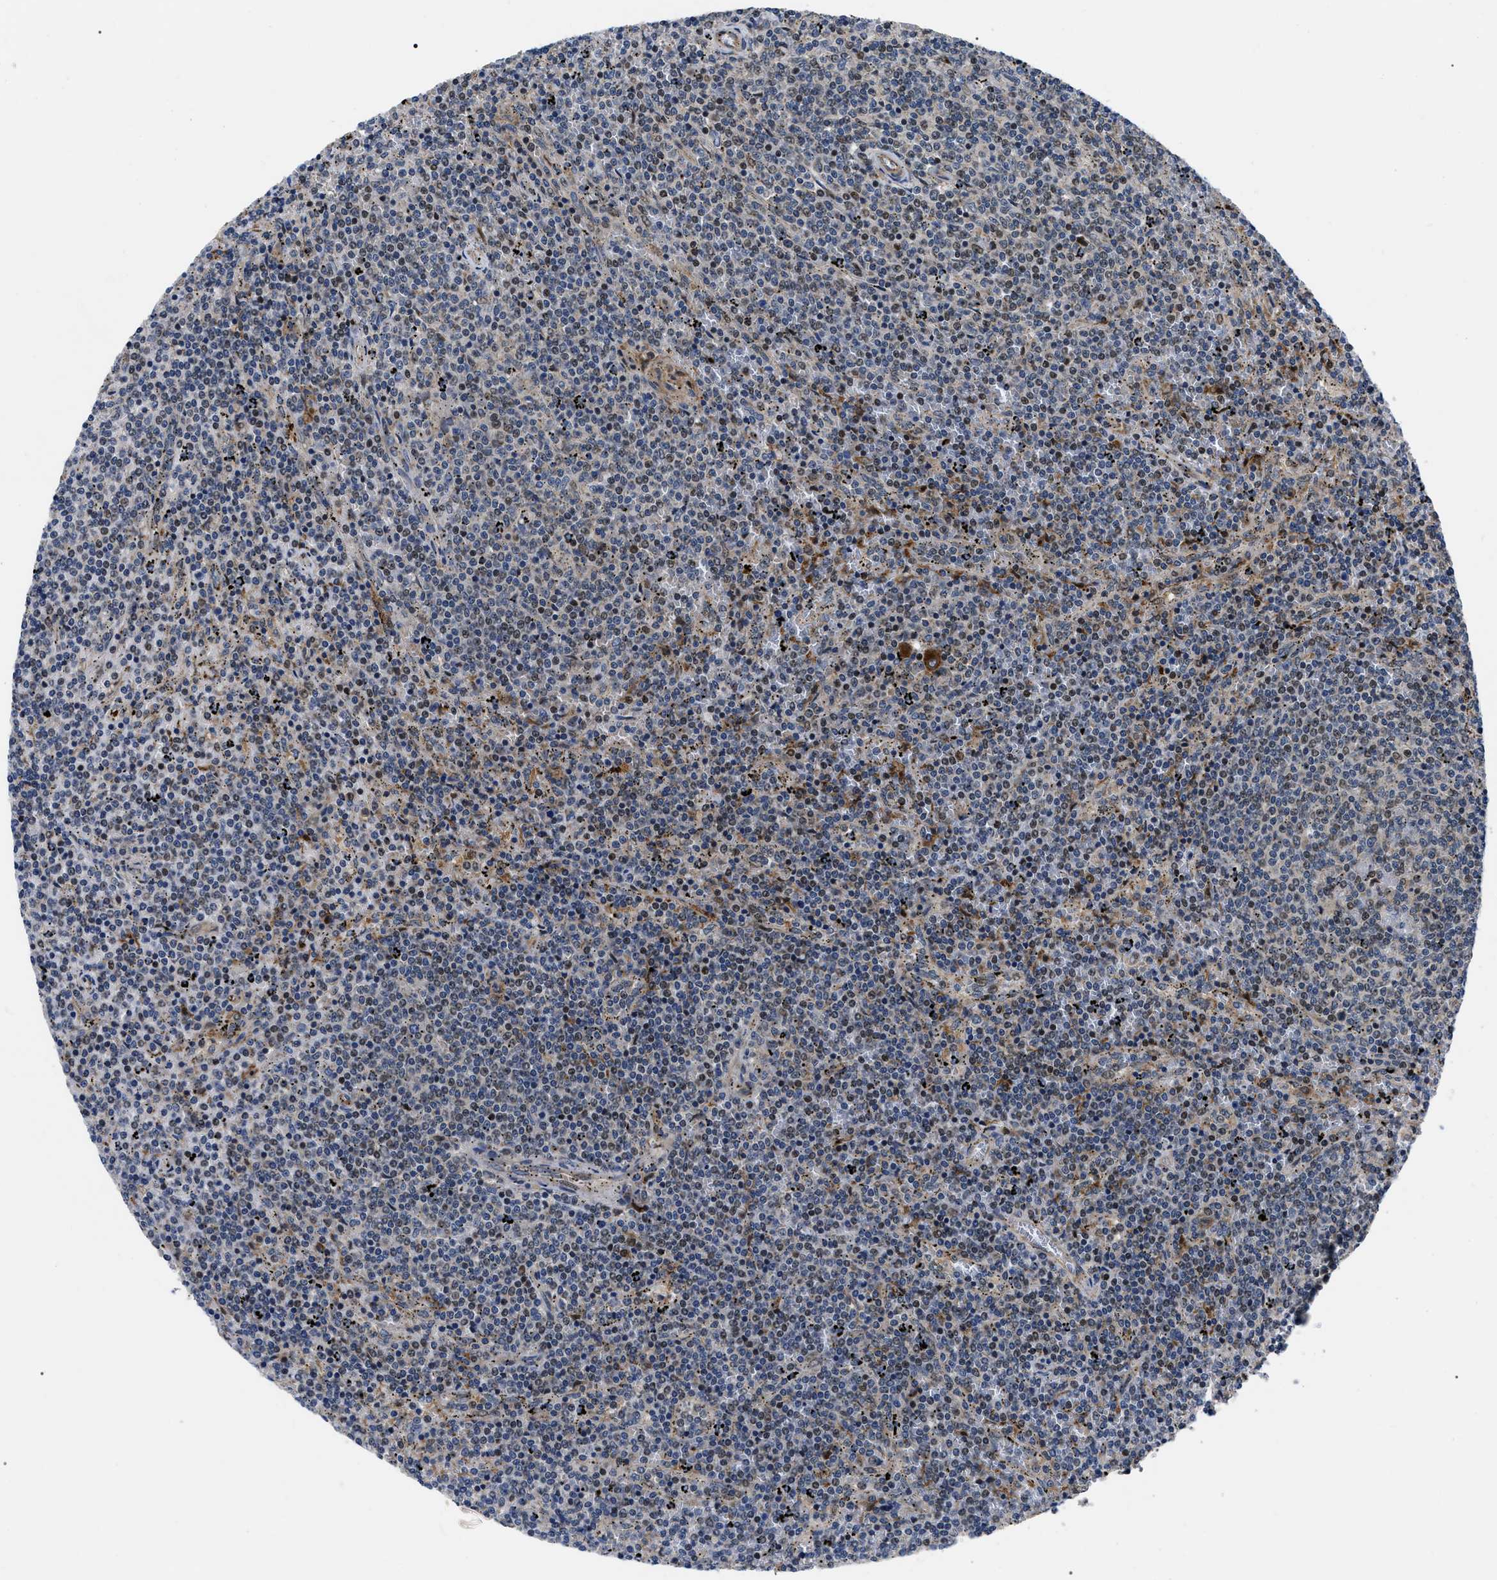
{"staining": {"intensity": "moderate", "quantity": "<25%", "location": "nuclear"}, "tissue": "lymphoma", "cell_type": "Tumor cells", "image_type": "cancer", "snomed": [{"axis": "morphology", "description": "Malignant lymphoma, non-Hodgkin's type, Low grade"}, {"axis": "topography", "description": "Spleen"}], "caption": "Immunohistochemical staining of lymphoma exhibits low levels of moderate nuclear protein expression in approximately <25% of tumor cells. Ihc stains the protein in brown and the nuclei are stained blue.", "gene": "PPWD1", "patient": {"sex": "female", "age": 50}}